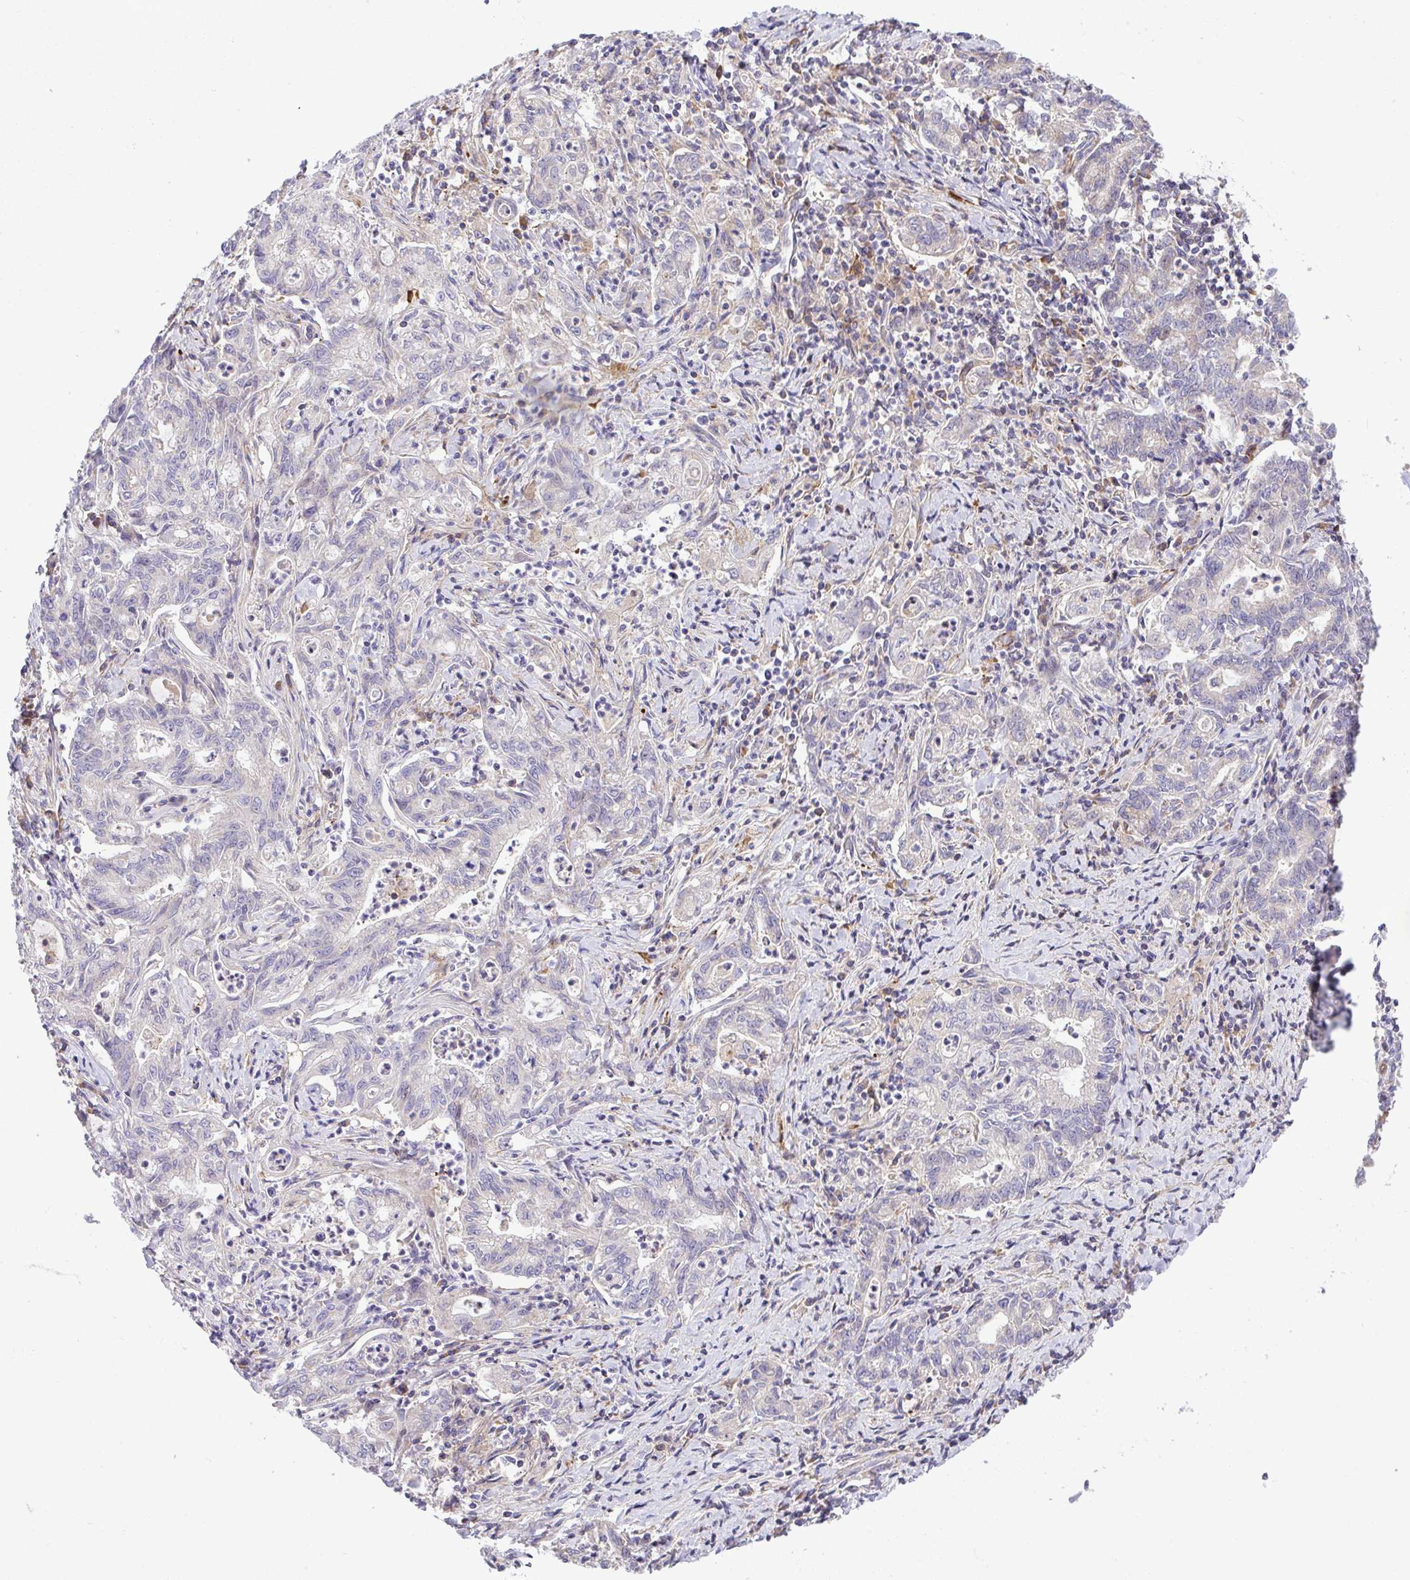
{"staining": {"intensity": "negative", "quantity": "none", "location": "none"}, "tissue": "stomach cancer", "cell_type": "Tumor cells", "image_type": "cancer", "snomed": [{"axis": "morphology", "description": "Adenocarcinoma, NOS"}, {"axis": "topography", "description": "Stomach, upper"}], "caption": "The immunohistochemistry (IHC) image has no significant positivity in tumor cells of stomach adenocarcinoma tissue.", "gene": "GRID2", "patient": {"sex": "female", "age": 79}}